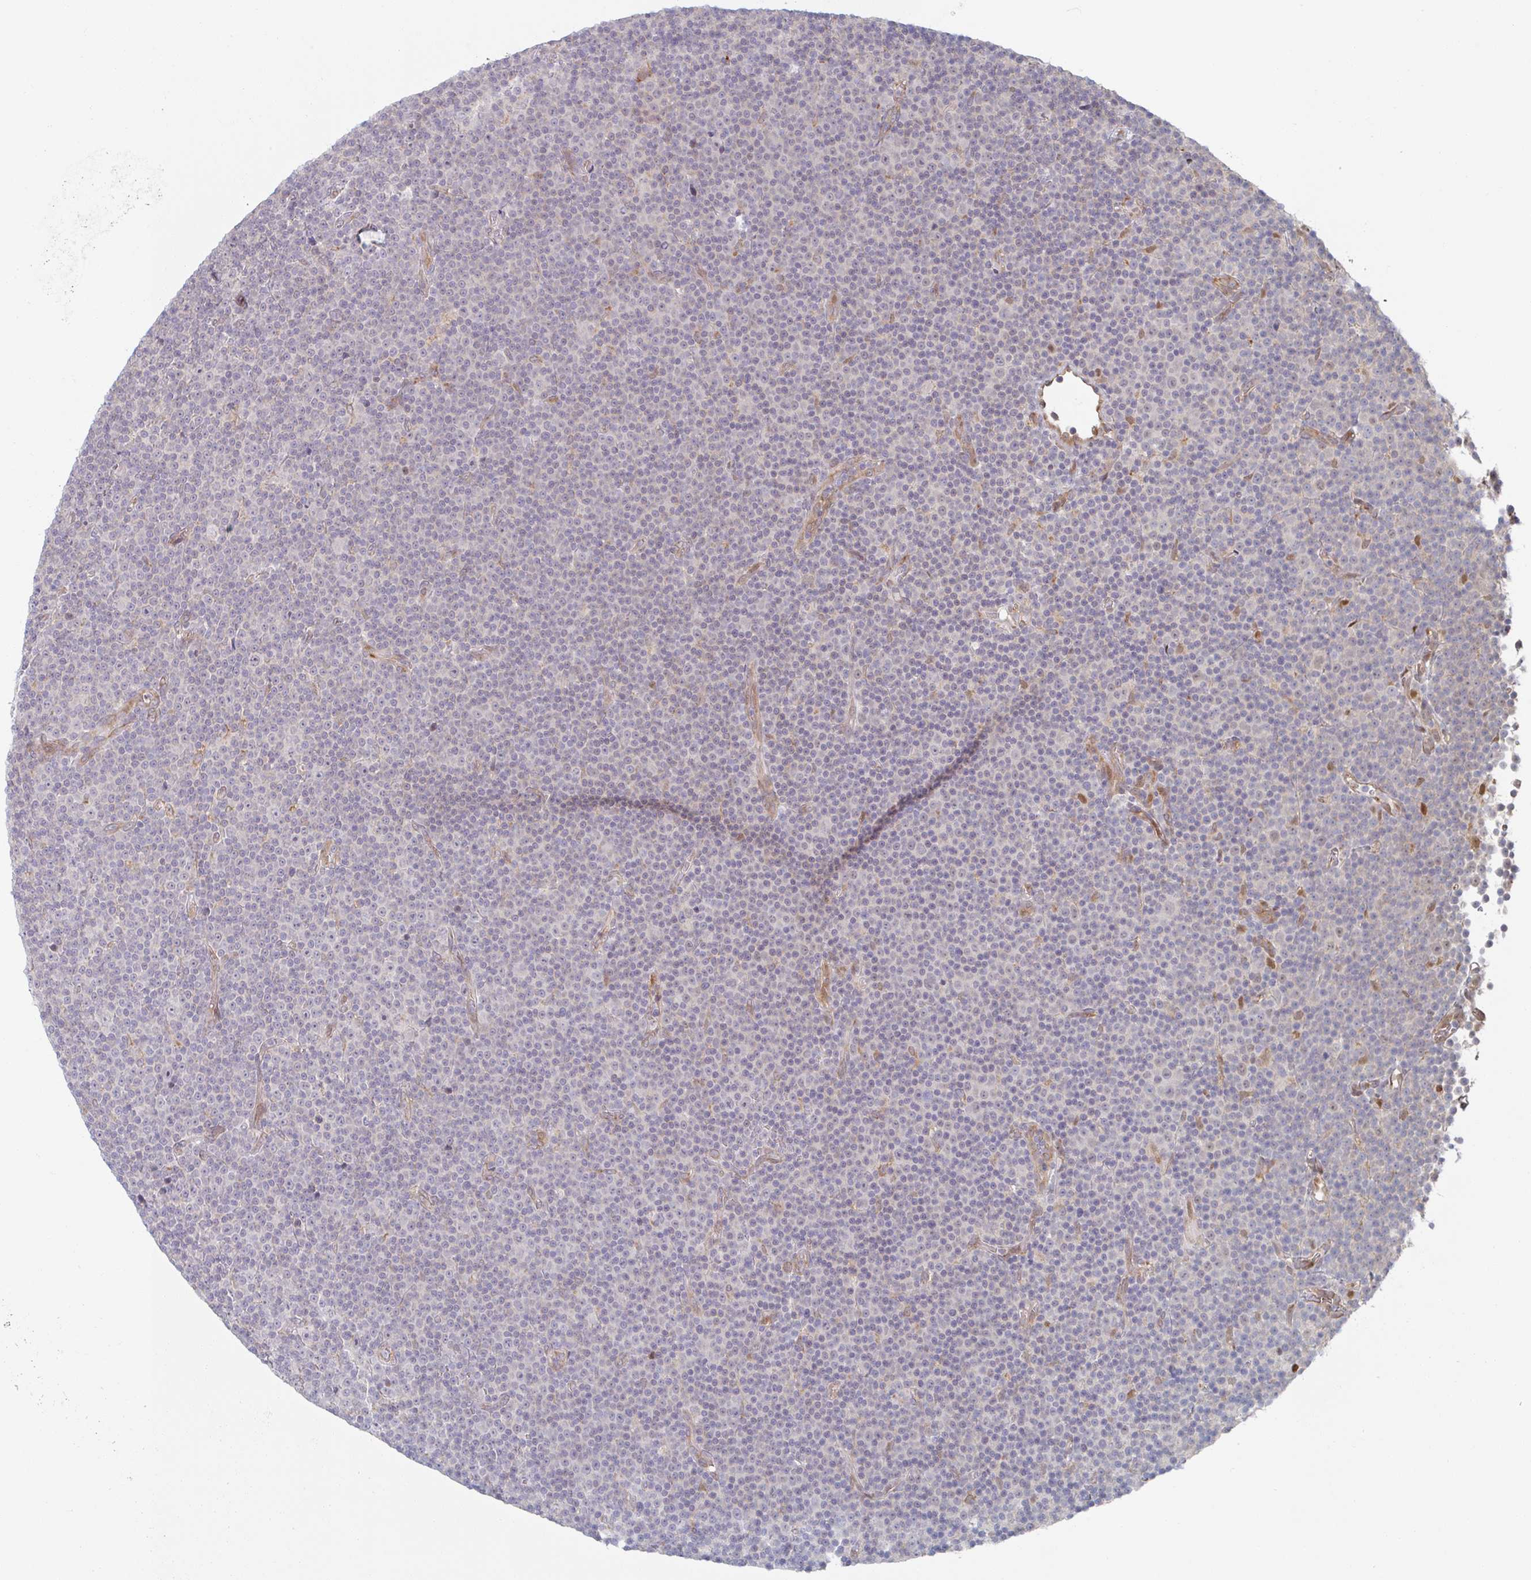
{"staining": {"intensity": "negative", "quantity": "none", "location": "none"}, "tissue": "lymphoma", "cell_type": "Tumor cells", "image_type": "cancer", "snomed": [{"axis": "morphology", "description": "Malignant lymphoma, non-Hodgkin's type, Low grade"}, {"axis": "topography", "description": "Lymph node"}], "caption": "Tumor cells are negative for protein expression in human low-grade malignant lymphoma, non-Hodgkin's type.", "gene": "TRAPPC10", "patient": {"sex": "female", "age": 67}}